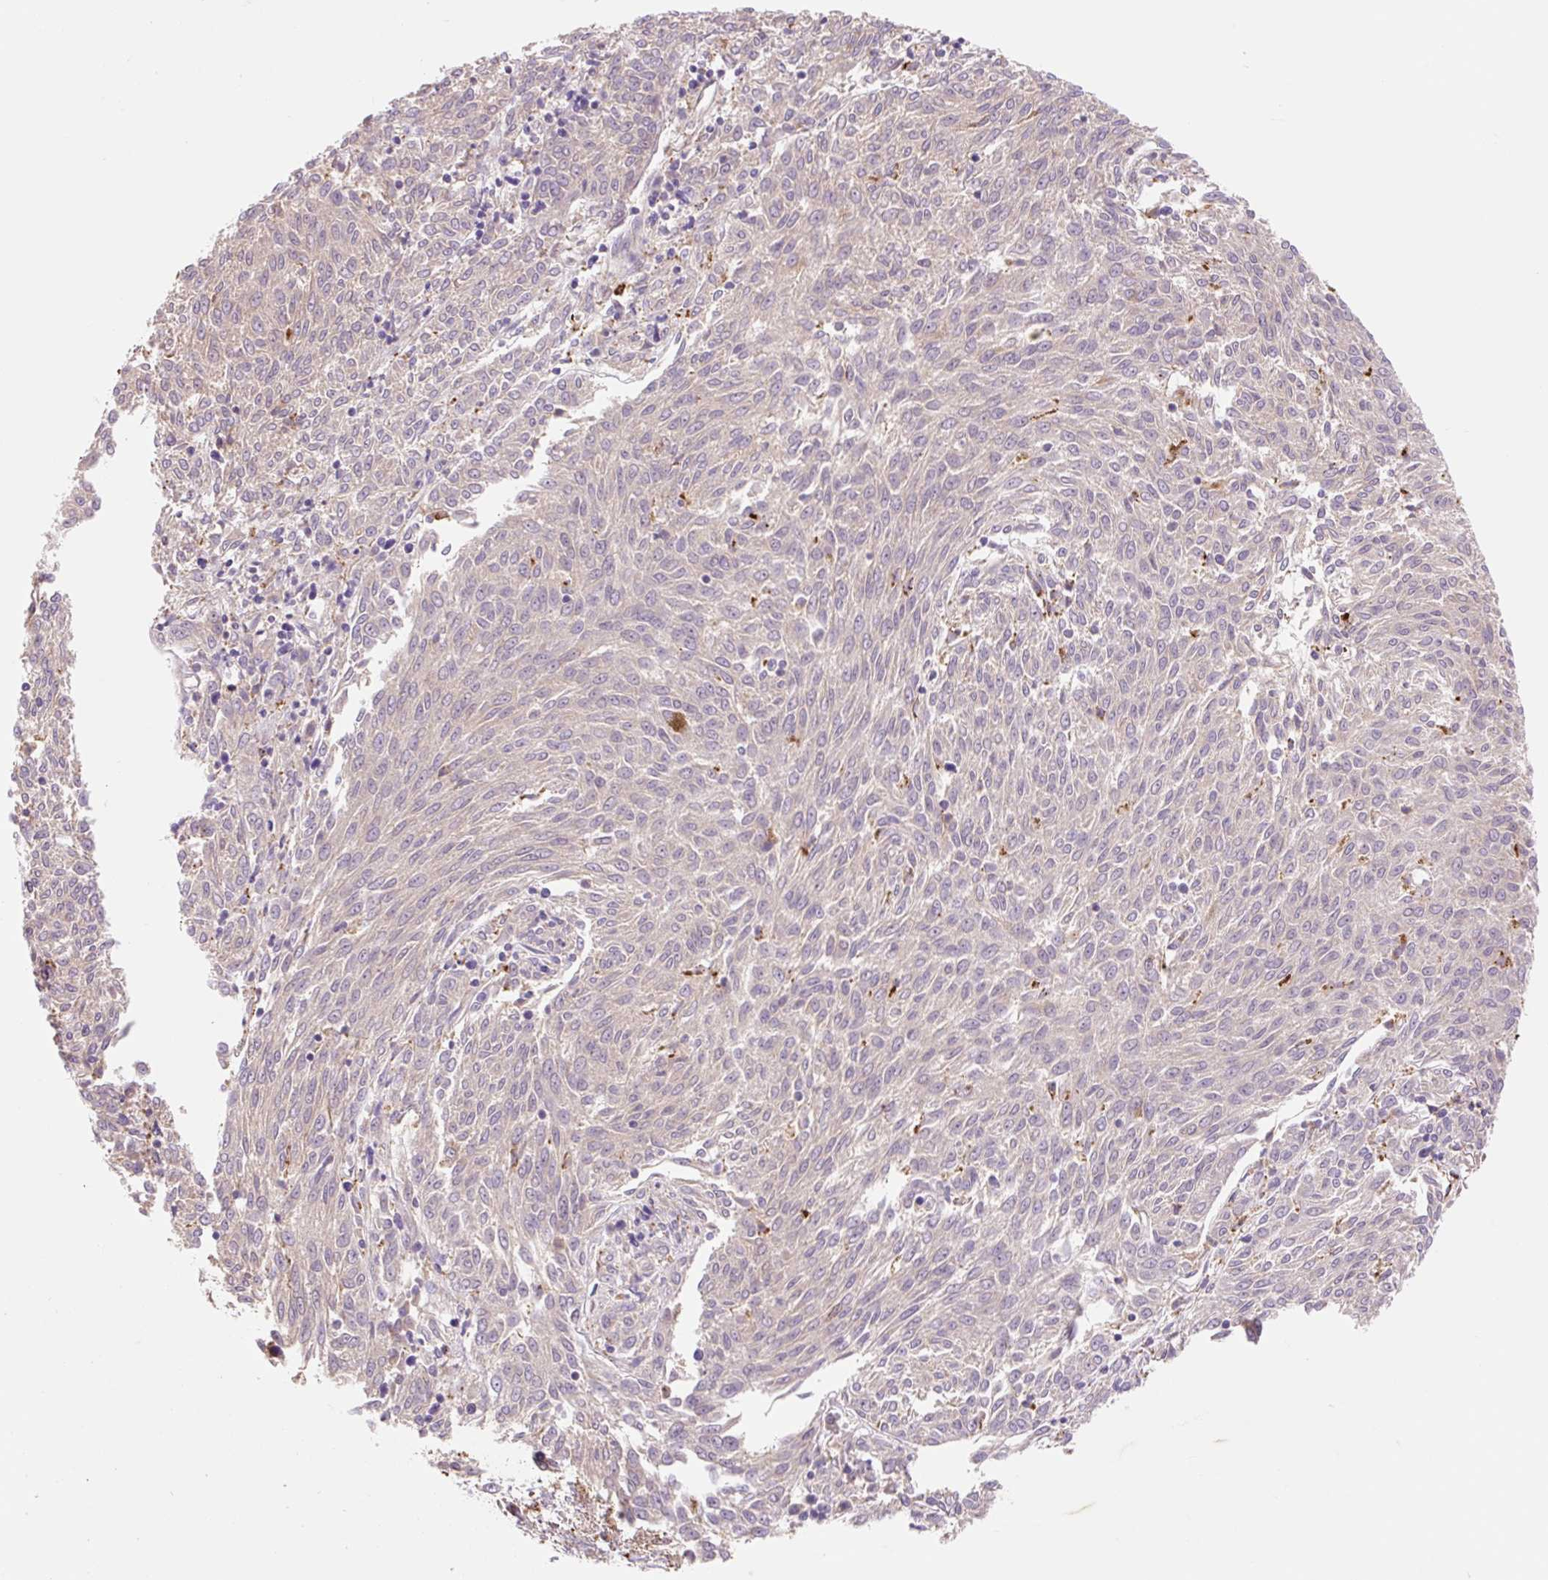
{"staining": {"intensity": "negative", "quantity": "none", "location": "none"}, "tissue": "melanoma", "cell_type": "Tumor cells", "image_type": "cancer", "snomed": [{"axis": "morphology", "description": "Malignant melanoma, NOS"}, {"axis": "topography", "description": "Skin"}], "caption": "Tumor cells are negative for protein expression in human malignant melanoma.", "gene": "HEXA", "patient": {"sex": "female", "age": 72}}